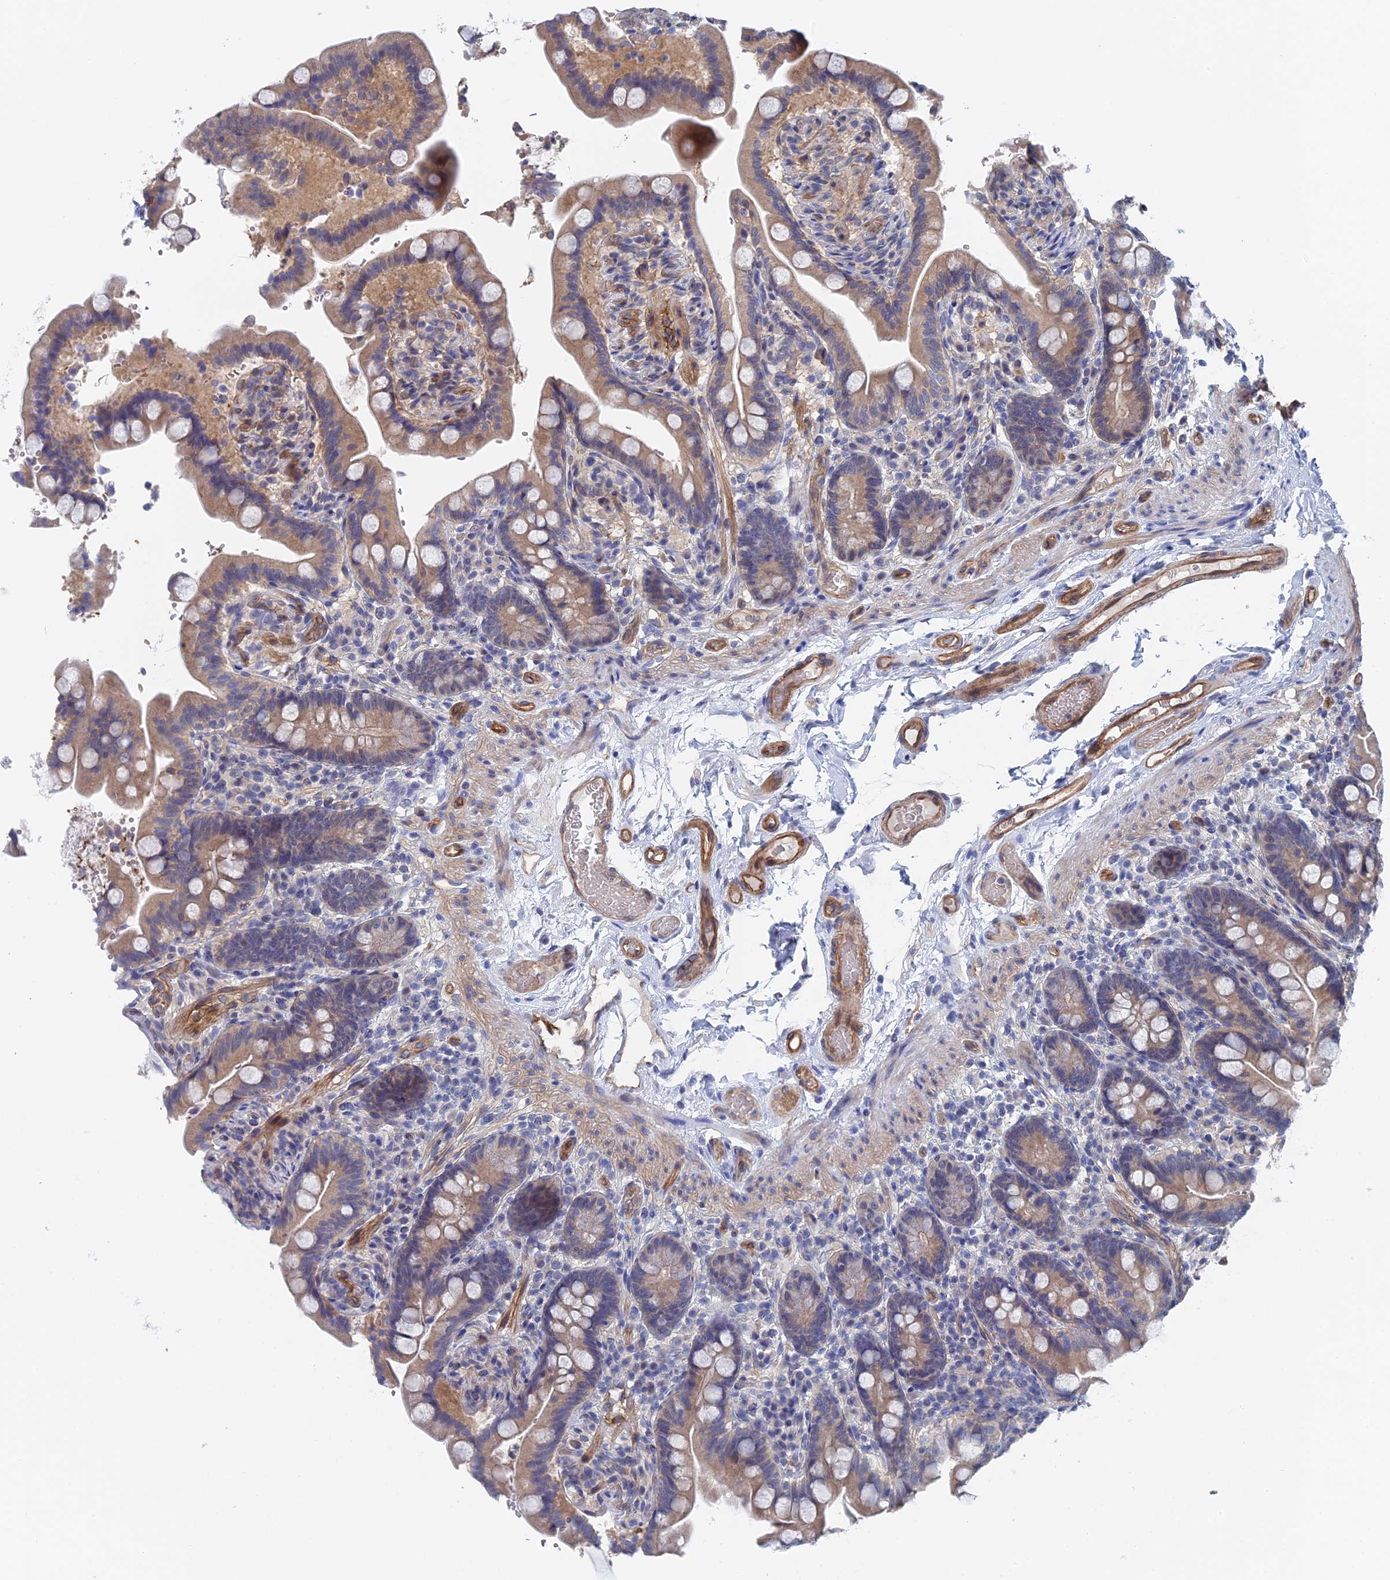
{"staining": {"intensity": "weak", "quantity": "25%-75%", "location": "cytoplasmic/membranous"}, "tissue": "colon", "cell_type": "Endothelial cells", "image_type": "normal", "snomed": [{"axis": "morphology", "description": "Normal tissue, NOS"}, {"axis": "topography", "description": "Smooth muscle"}, {"axis": "topography", "description": "Colon"}], "caption": "A high-resolution image shows IHC staining of unremarkable colon, which demonstrates weak cytoplasmic/membranous positivity in approximately 25%-75% of endothelial cells.", "gene": "MTHFSD", "patient": {"sex": "male", "age": 73}}